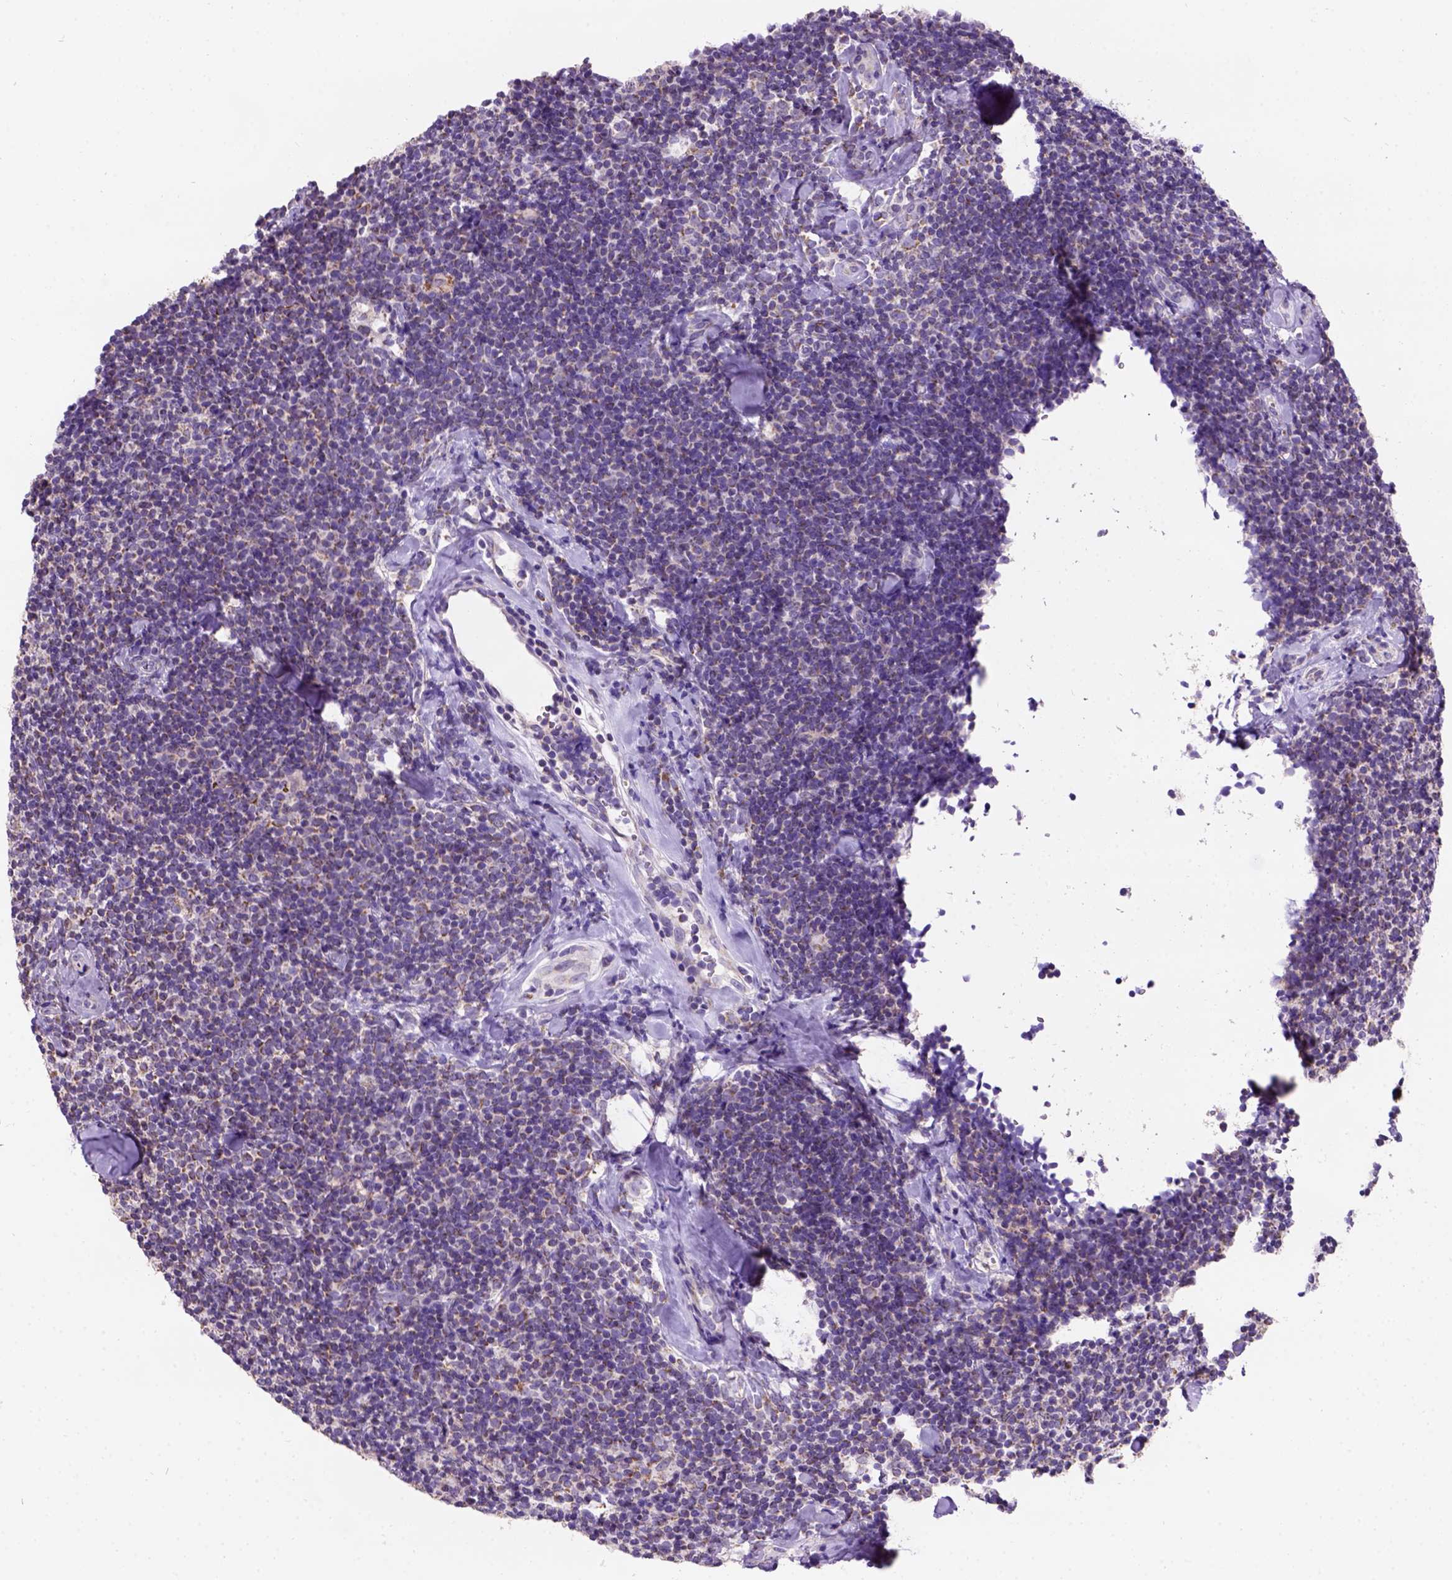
{"staining": {"intensity": "moderate", "quantity": "25%-75%", "location": "cytoplasmic/membranous"}, "tissue": "lymphoma", "cell_type": "Tumor cells", "image_type": "cancer", "snomed": [{"axis": "morphology", "description": "Malignant lymphoma, non-Hodgkin's type, Low grade"}, {"axis": "topography", "description": "Lymph node"}], "caption": "This micrograph demonstrates immunohistochemistry (IHC) staining of human malignant lymphoma, non-Hodgkin's type (low-grade), with medium moderate cytoplasmic/membranous staining in approximately 25%-75% of tumor cells.", "gene": "L2HGDH", "patient": {"sex": "female", "age": 56}}